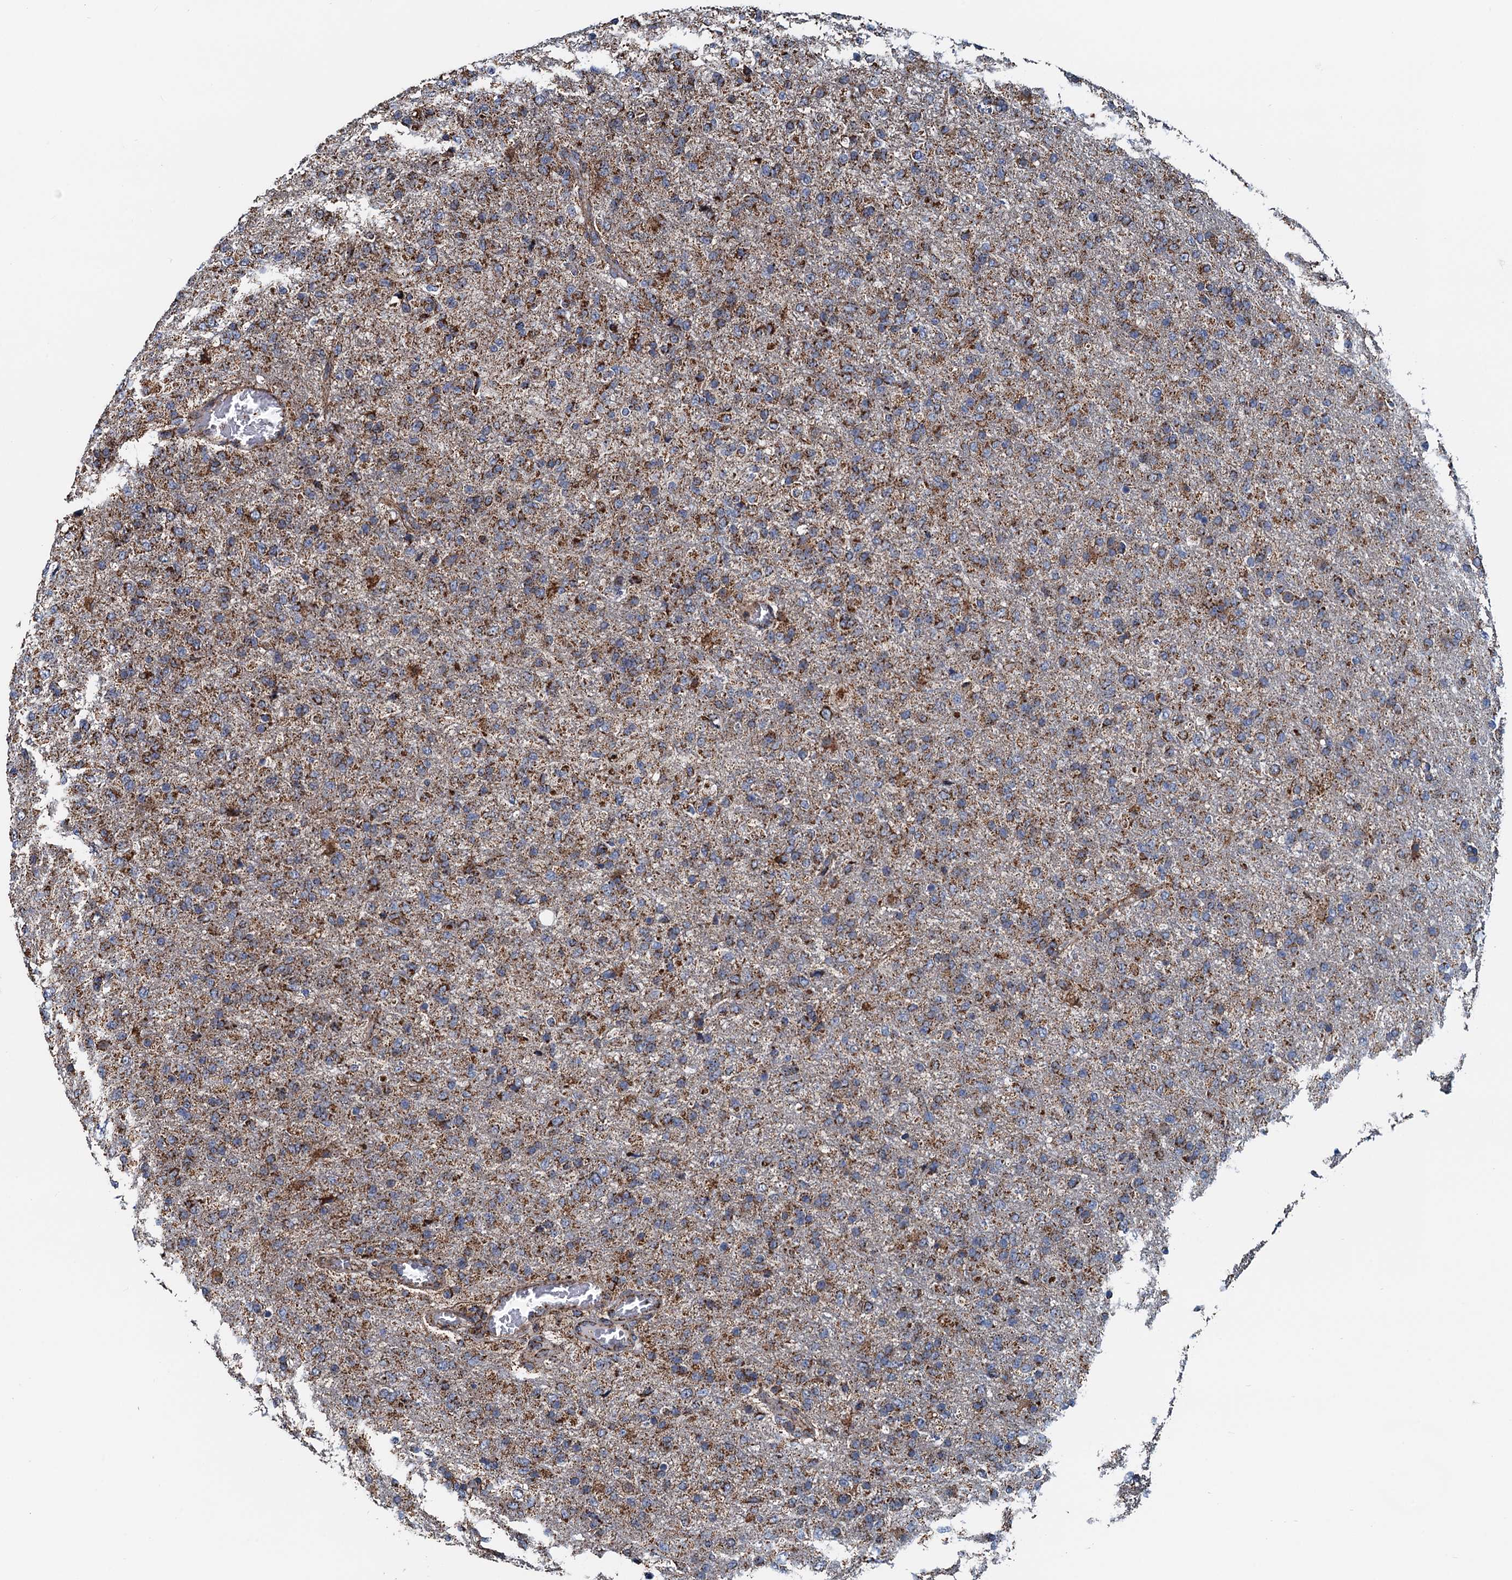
{"staining": {"intensity": "moderate", "quantity": ">75%", "location": "cytoplasmic/membranous"}, "tissue": "glioma", "cell_type": "Tumor cells", "image_type": "cancer", "snomed": [{"axis": "morphology", "description": "Glioma, malignant, High grade"}, {"axis": "topography", "description": "Brain"}], "caption": "Protein staining of high-grade glioma (malignant) tissue displays moderate cytoplasmic/membranous expression in approximately >75% of tumor cells. The protein is shown in brown color, while the nuclei are stained blue.", "gene": "AAGAB", "patient": {"sex": "female", "age": 74}}